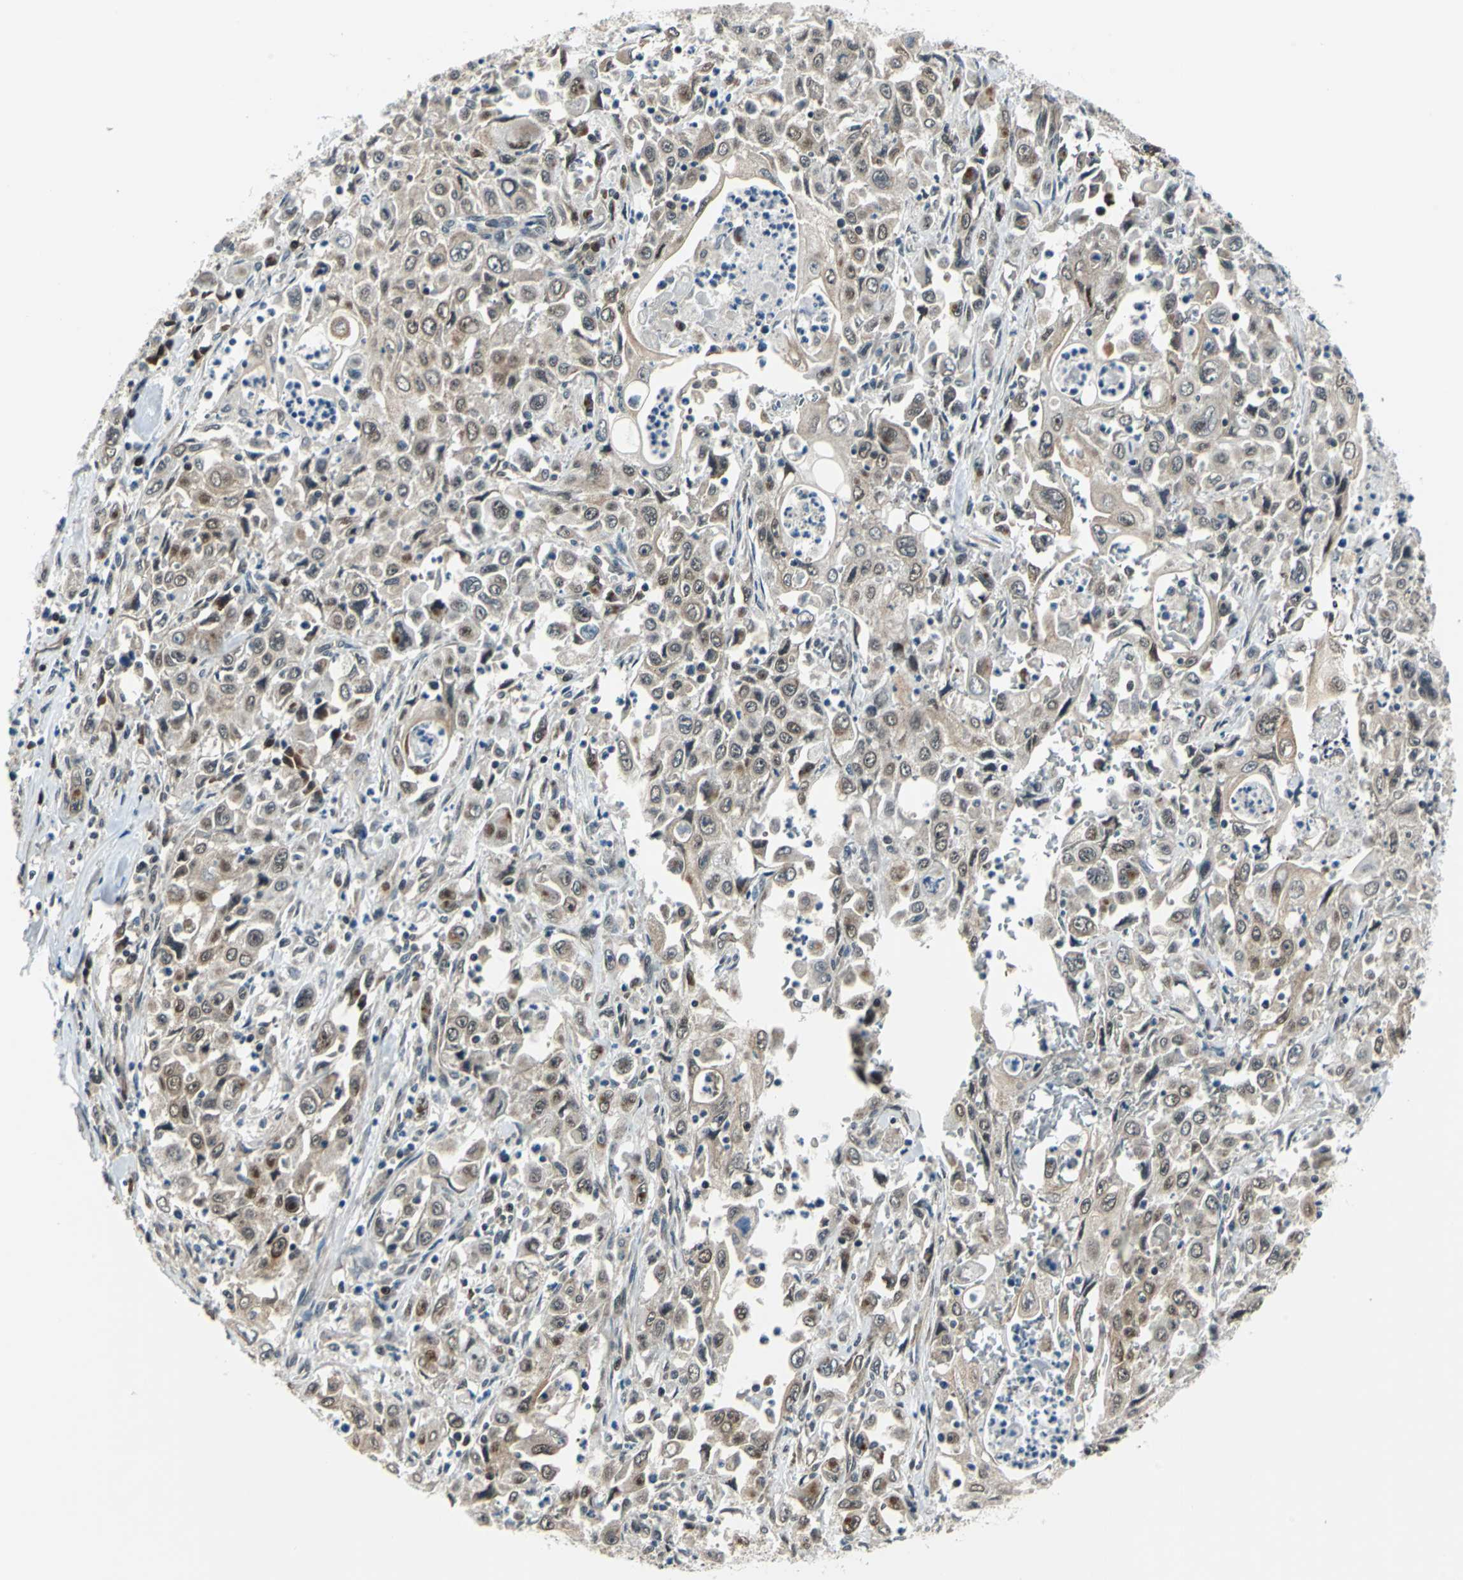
{"staining": {"intensity": "weak", "quantity": ">75%", "location": "cytoplasmic/membranous,nuclear"}, "tissue": "pancreatic cancer", "cell_type": "Tumor cells", "image_type": "cancer", "snomed": [{"axis": "morphology", "description": "Adenocarcinoma, NOS"}, {"axis": "topography", "description": "Pancreas"}], "caption": "Protein expression analysis of human pancreatic adenocarcinoma reveals weak cytoplasmic/membranous and nuclear positivity in approximately >75% of tumor cells. Nuclei are stained in blue.", "gene": "POLR3K", "patient": {"sex": "male", "age": 70}}